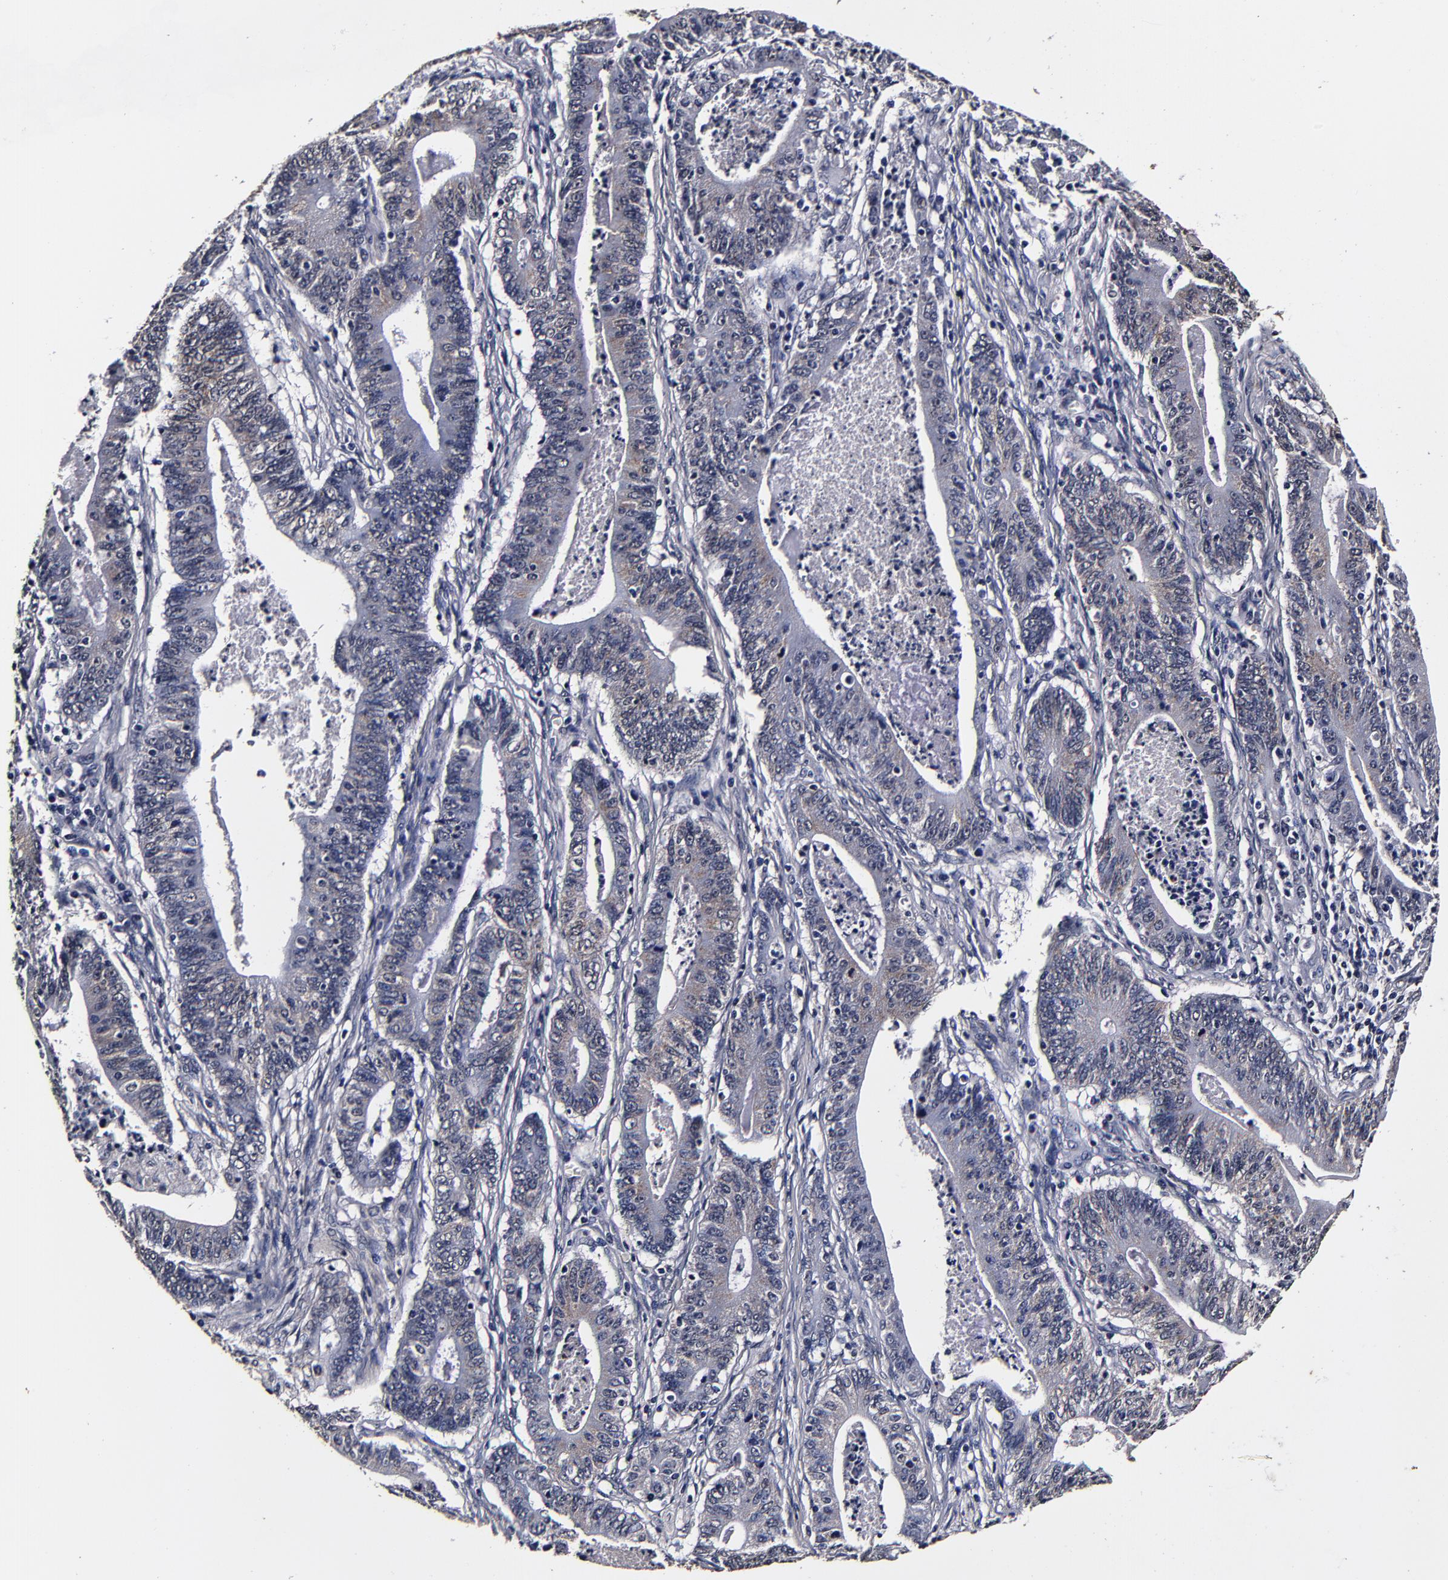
{"staining": {"intensity": "weak", "quantity": "25%-75%", "location": "cytoplasmic/membranous"}, "tissue": "stomach cancer", "cell_type": "Tumor cells", "image_type": "cancer", "snomed": [{"axis": "morphology", "description": "Adenocarcinoma, NOS"}, {"axis": "topography", "description": "Stomach, lower"}], "caption": "IHC image of adenocarcinoma (stomach) stained for a protein (brown), which shows low levels of weak cytoplasmic/membranous staining in approximately 25%-75% of tumor cells.", "gene": "MMP15", "patient": {"sex": "female", "age": 86}}